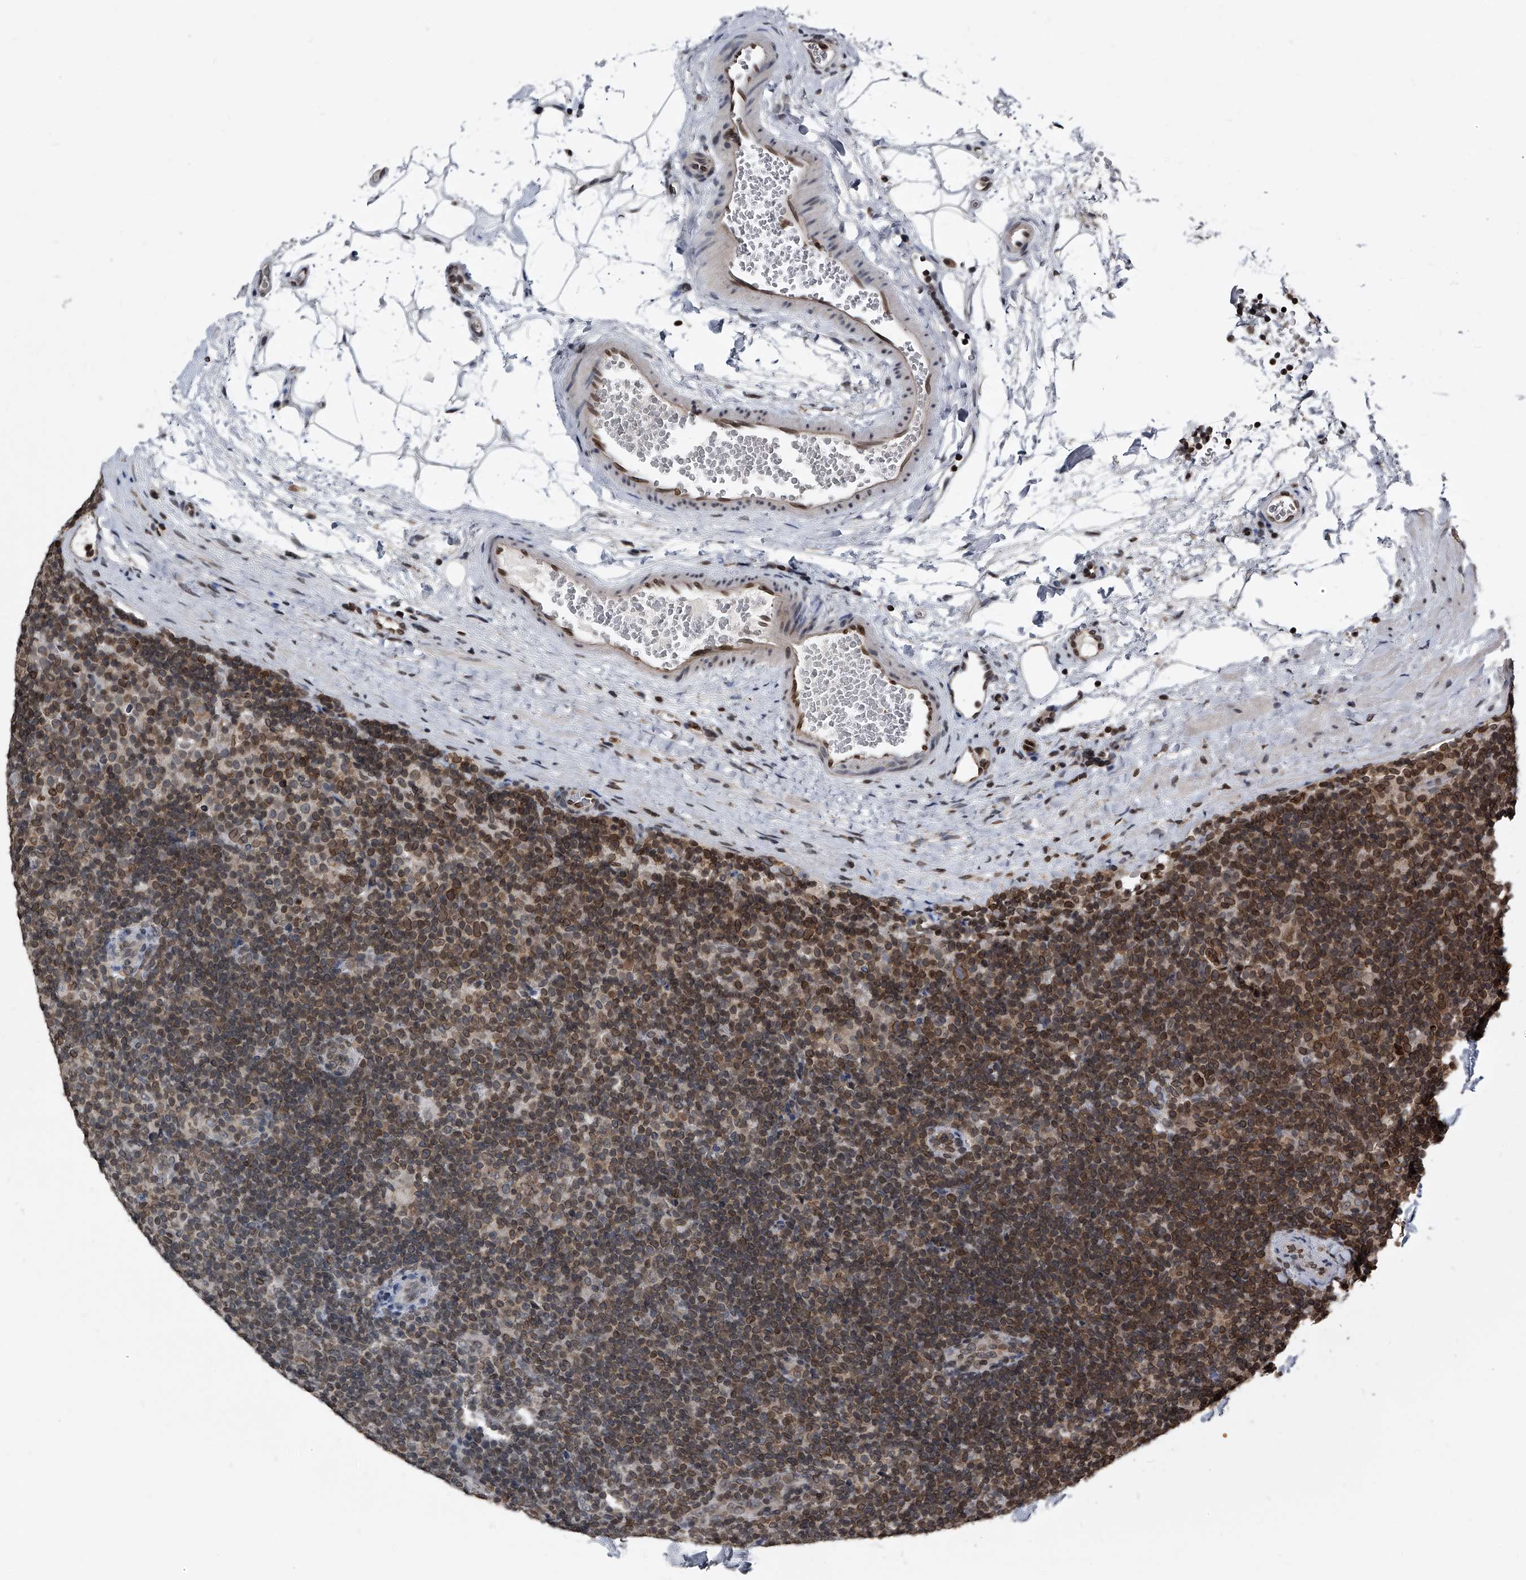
{"staining": {"intensity": "moderate", "quantity": "25%-75%", "location": "cytoplasmic/membranous,nuclear"}, "tissue": "lymphoma", "cell_type": "Tumor cells", "image_type": "cancer", "snomed": [{"axis": "morphology", "description": "Hodgkin's disease, NOS"}, {"axis": "topography", "description": "Lymph node"}], "caption": "Tumor cells demonstrate medium levels of moderate cytoplasmic/membranous and nuclear expression in about 25%-75% of cells in human Hodgkin's disease.", "gene": "PHF20", "patient": {"sex": "female", "age": 57}}